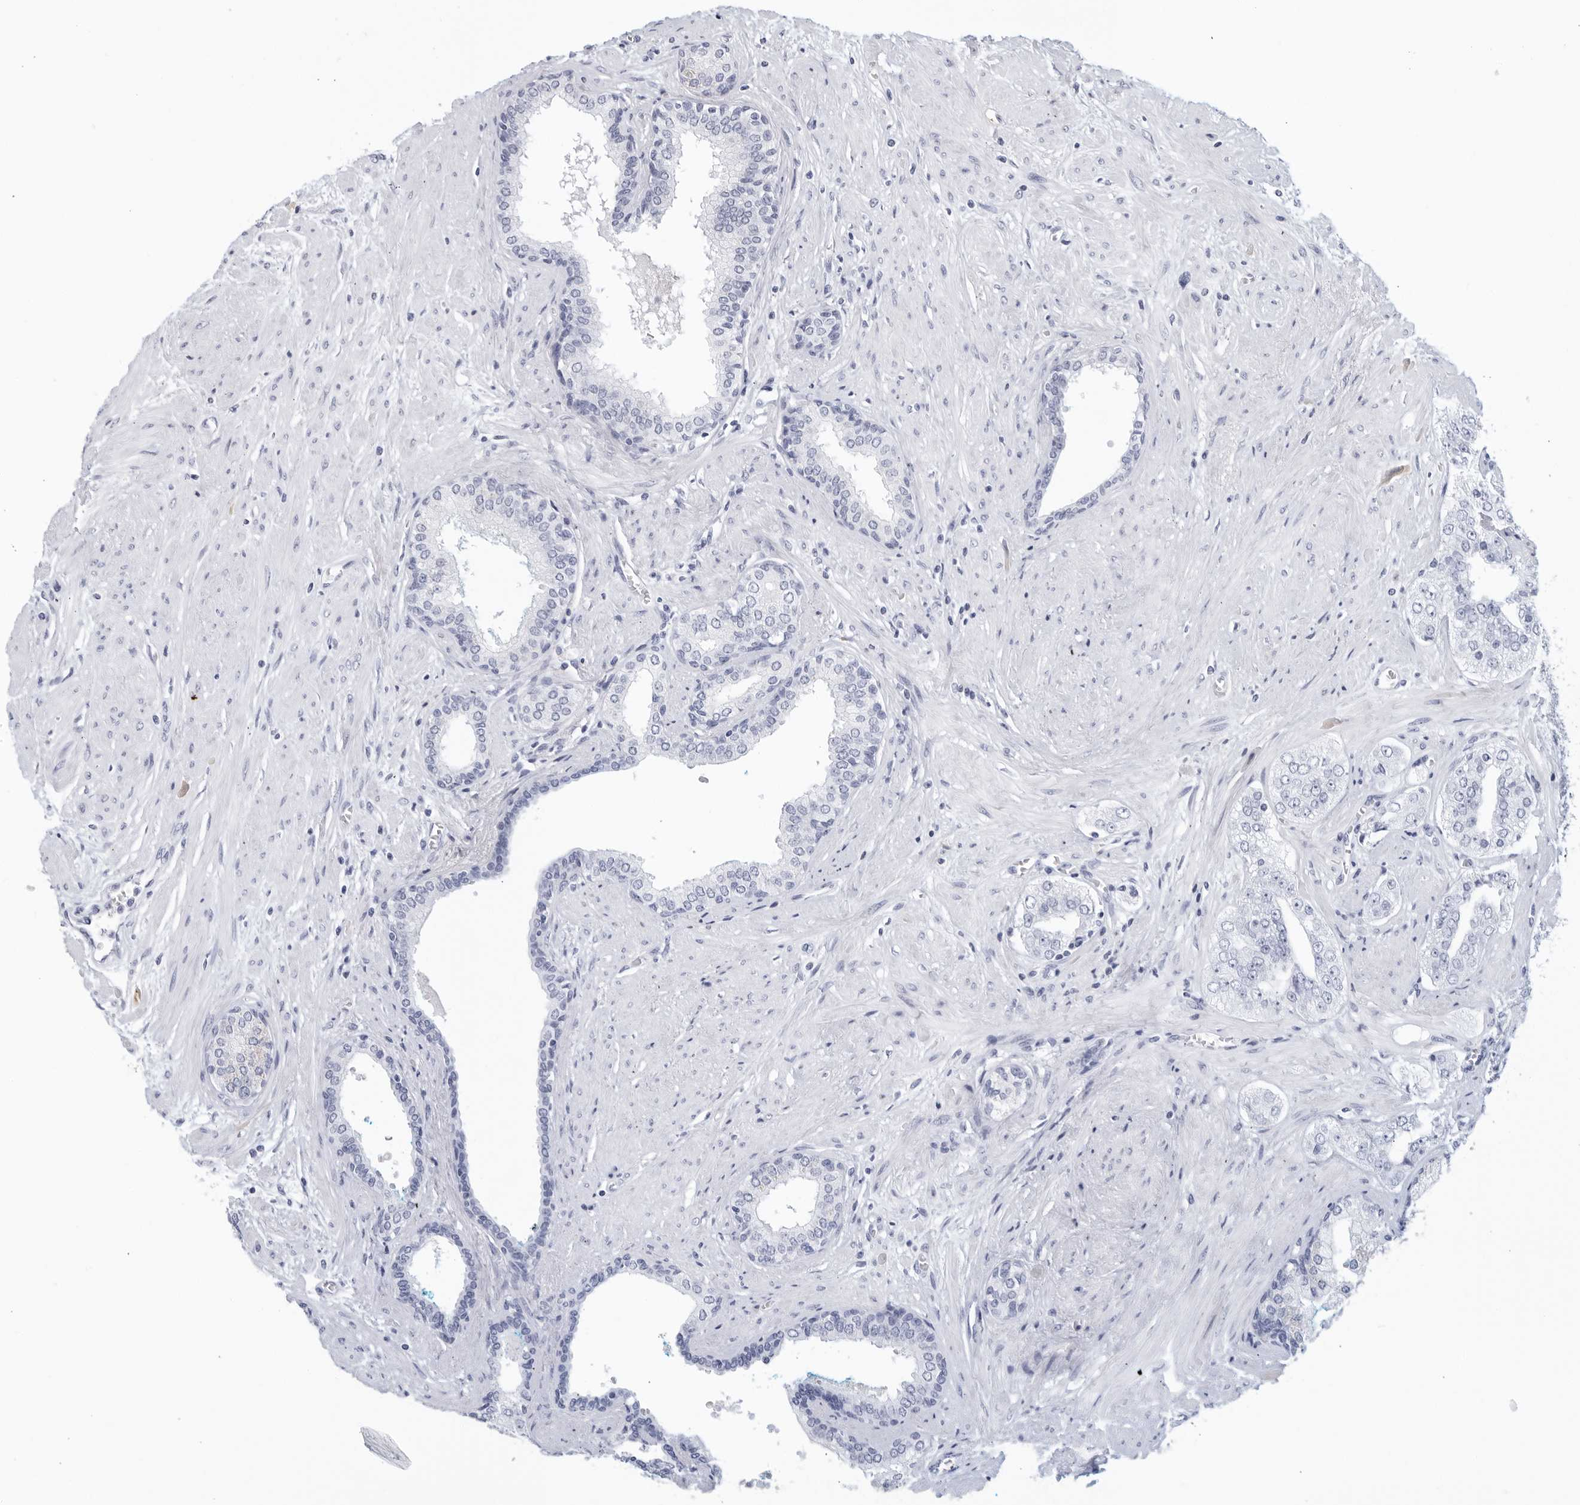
{"staining": {"intensity": "negative", "quantity": "none", "location": "none"}, "tissue": "prostate cancer", "cell_type": "Tumor cells", "image_type": "cancer", "snomed": [{"axis": "morphology", "description": "Adenocarcinoma, High grade"}, {"axis": "topography", "description": "Prostate"}], "caption": "High power microscopy histopathology image of an immunohistochemistry micrograph of prostate cancer (high-grade adenocarcinoma), revealing no significant staining in tumor cells.", "gene": "FGG", "patient": {"sex": "male", "age": 71}}